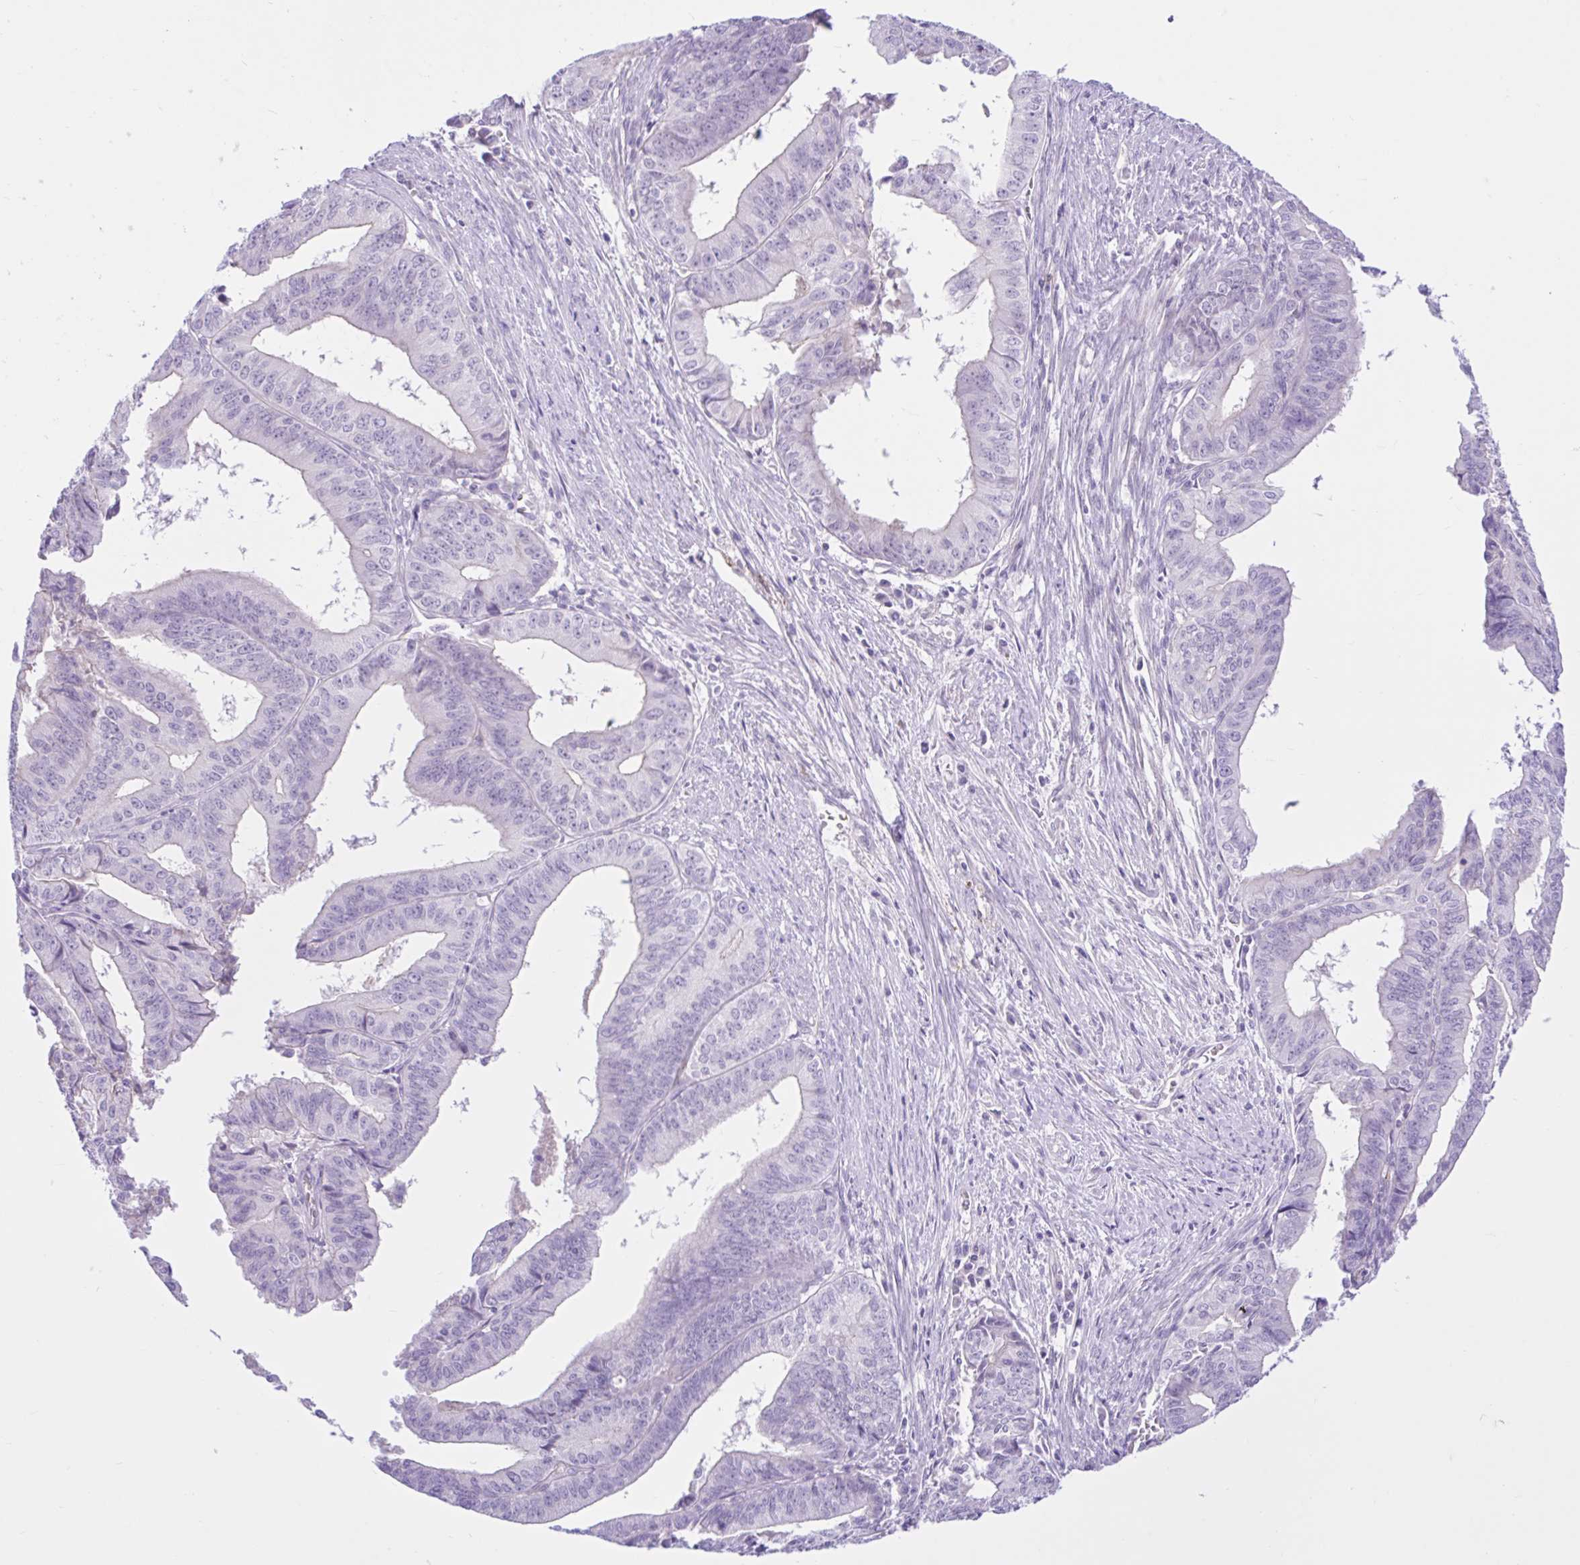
{"staining": {"intensity": "negative", "quantity": "none", "location": "none"}, "tissue": "endometrial cancer", "cell_type": "Tumor cells", "image_type": "cancer", "snomed": [{"axis": "morphology", "description": "Adenocarcinoma, NOS"}, {"axis": "topography", "description": "Endometrium"}], "caption": "Immunohistochemistry (IHC) histopathology image of neoplastic tissue: endometrial adenocarcinoma stained with DAB reveals no significant protein expression in tumor cells. (Brightfield microscopy of DAB (3,3'-diaminobenzidine) IHC at high magnification).", "gene": "ZNF101", "patient": {"sex": "female", "age": 65}}